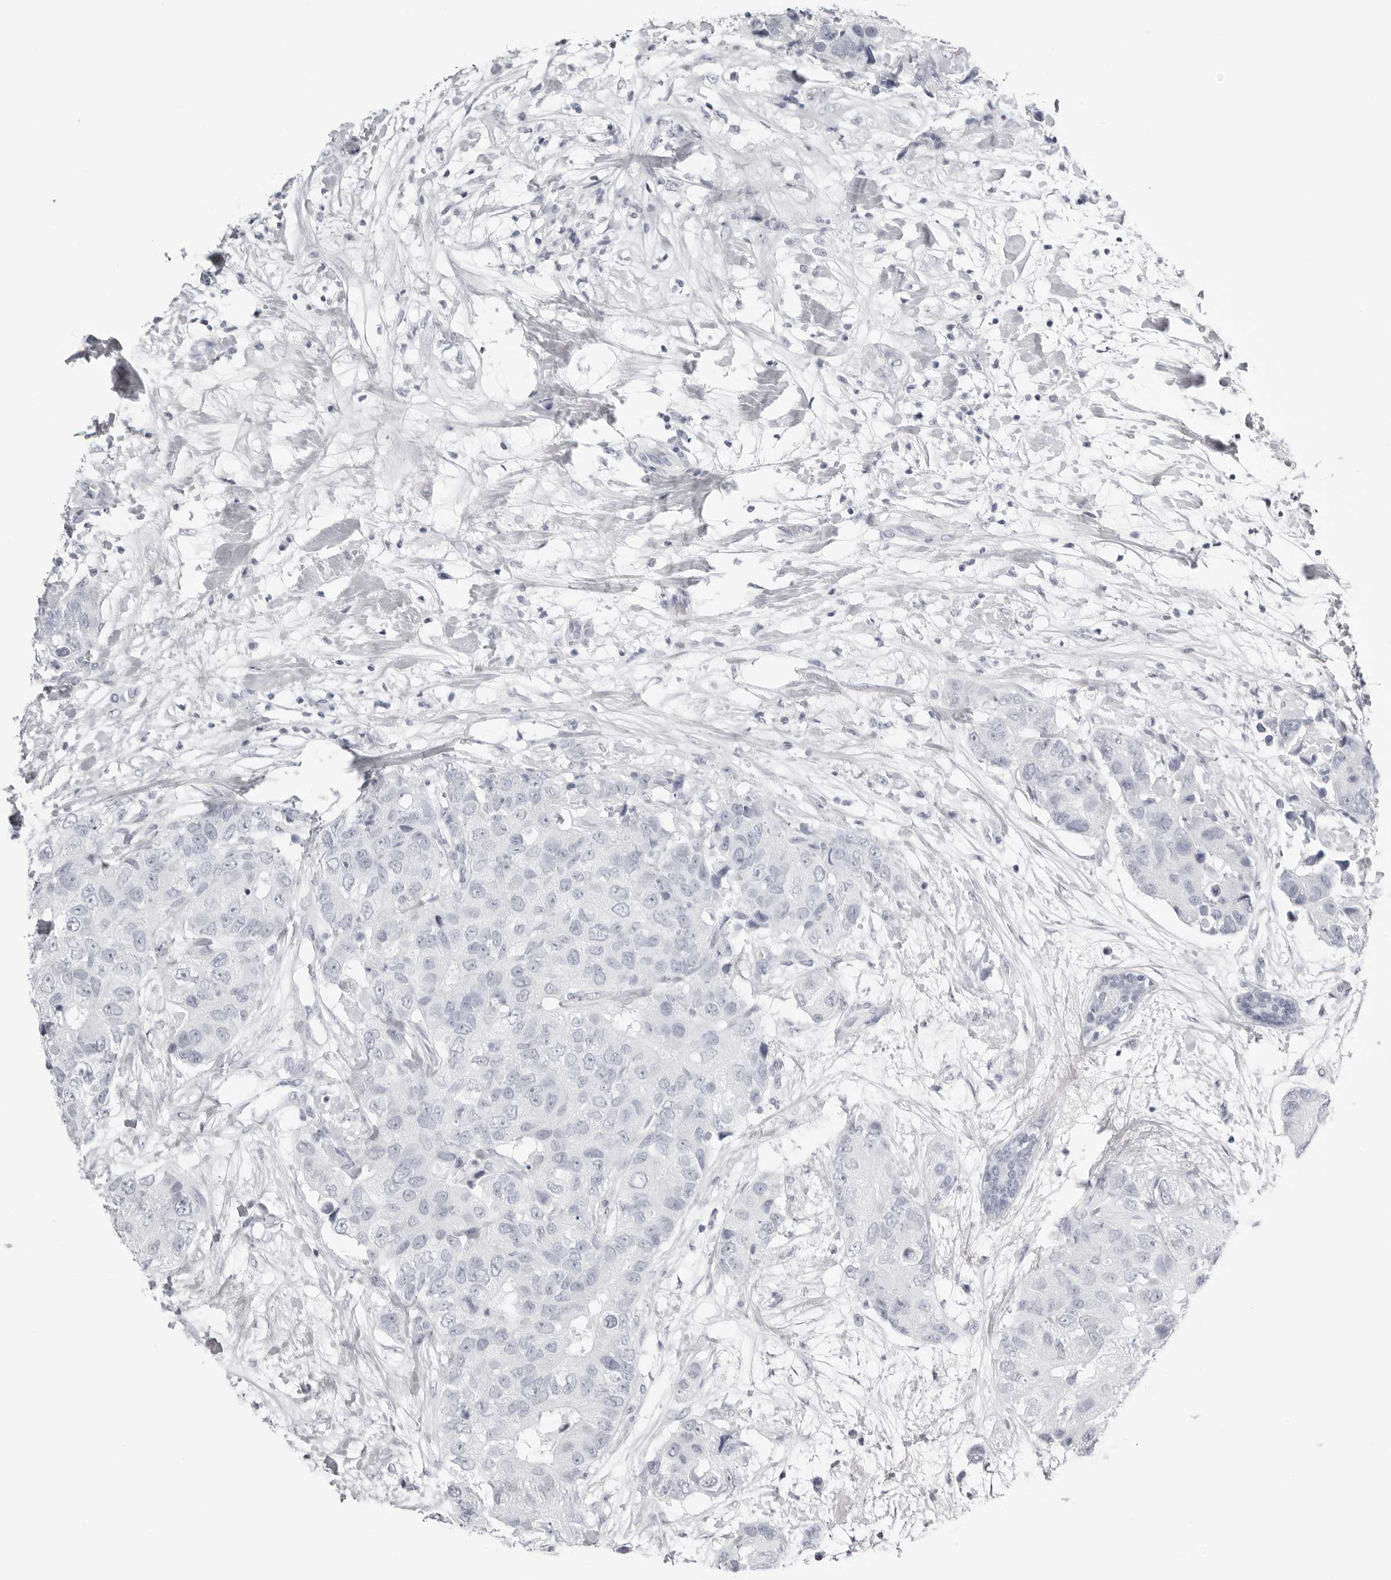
{"staining": {"intensity": "negative", "quantity": "none", "location": "none"}, "tissue": "breast cancer", "cell_type": "Tumor cells", "image_type": "cancer", "snomed": [{"axis": "morphology", "description": "Duct carcinoma"}, {"axis": "topography", "description": "Breast"}], "caption": "Breast intraductal carcinoma was stained to show a protein in brown. There is no significant staining in tumor cells.", "gene": "KLK9", "patient": {"sex": "female", "age": 62}}